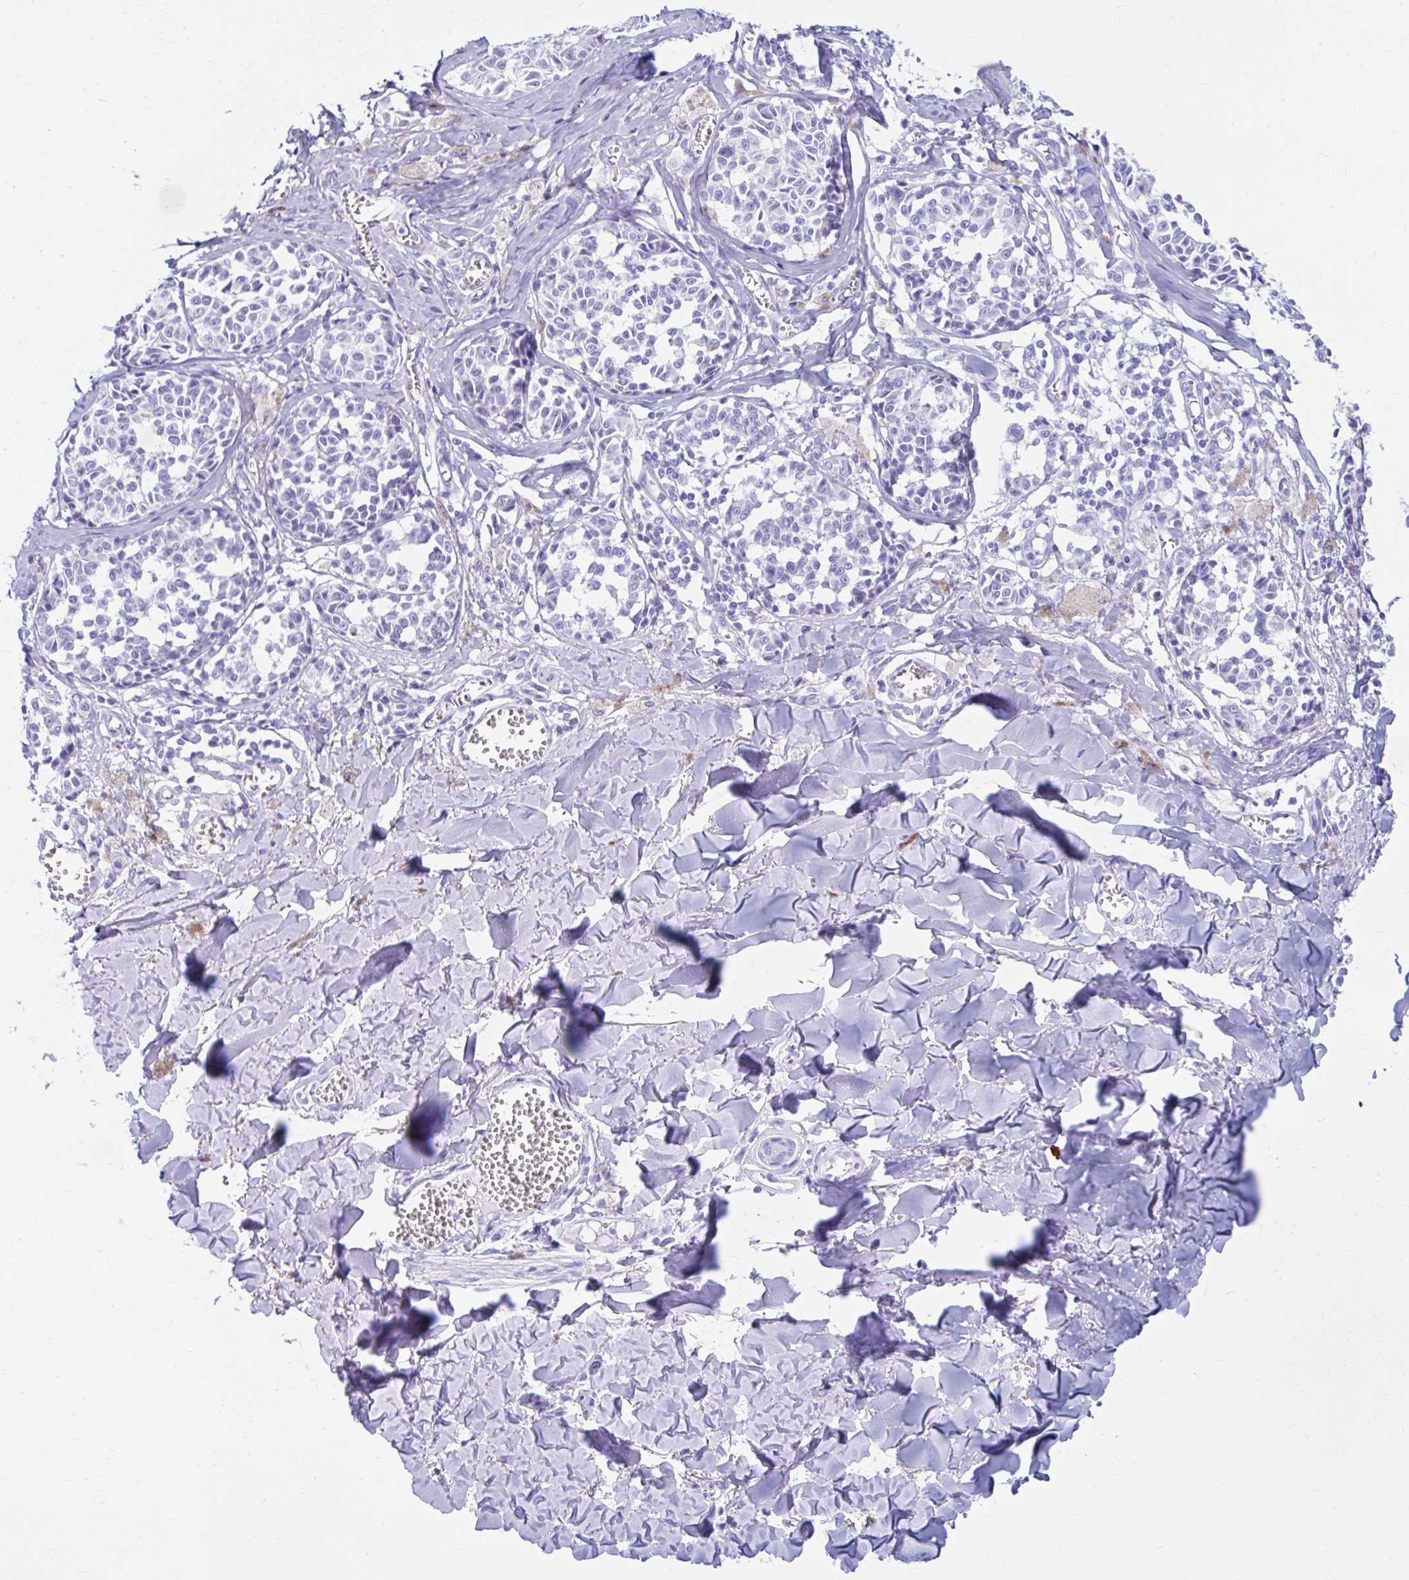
{"staining": {"intensity": "negative", "quantity": "none", "location": "none"}, "tissue": "melanoma", "cell_type": "Tumor cells", "image_type": "cancer", "snomed": [{"axis": "morphology", "description": "Malignant melanoma, NOS"}, {"axis": "topography", "description": "Skin"}], "caption": "Tumor cells are negative for brown protein staining in malignant melanoma.", "gene": "NSG2", "patient": {"sex": "female", "age": 43}}